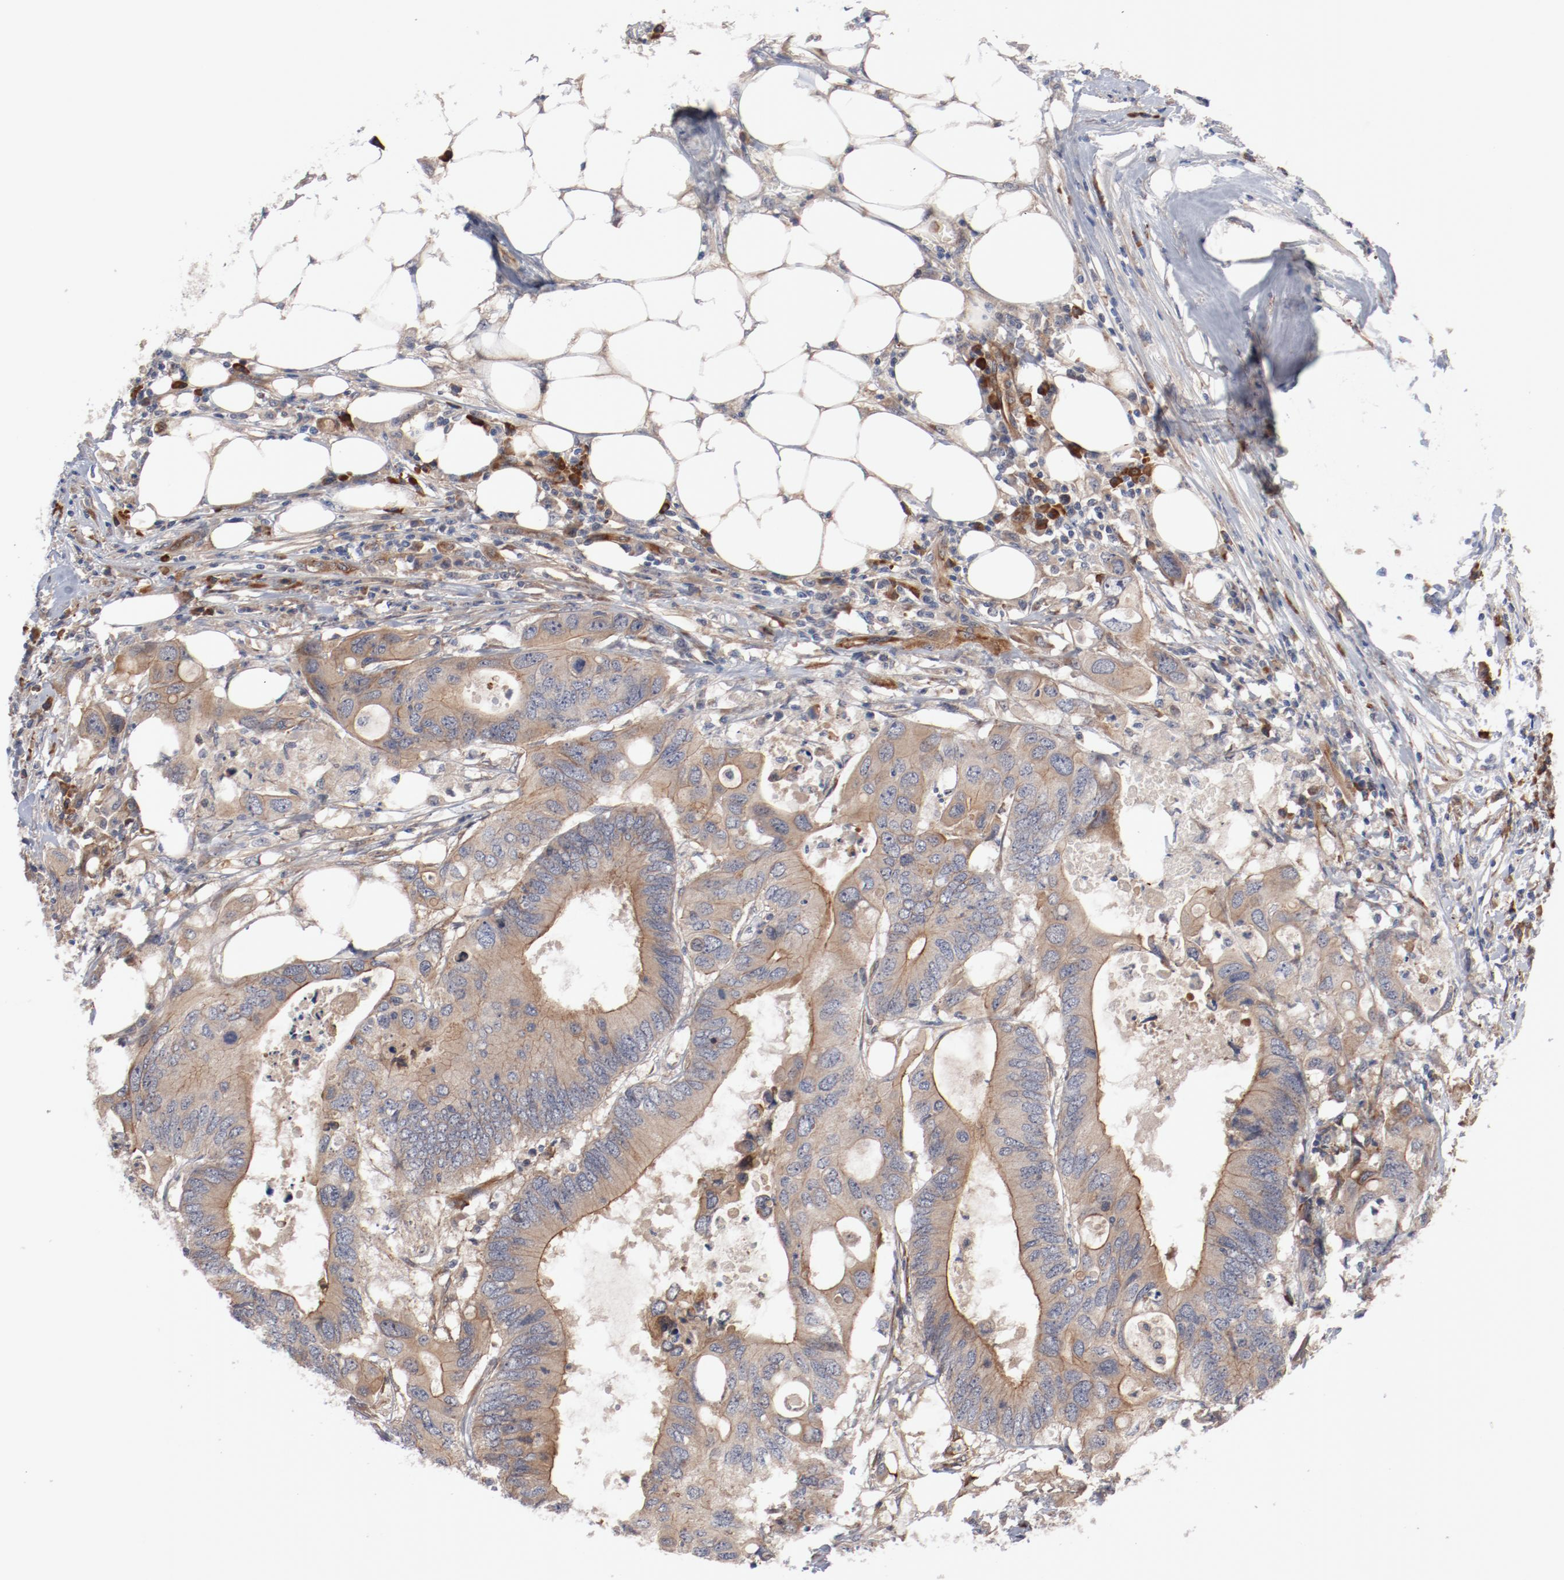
{"staining": {"intensity": "moderate", "quantity": ">75%", "location": "cytoplasmic/membranous"}, "tissue": "colorectal cancer", "cell_type": "Tumor cells", "image_type": "cancer", "snomed": [{"axis": "morphology", "description": "Adenocarcinoma, NOS"}, {"axis": "topography", "description": "Colon"}], "caption": "Tumor cells reveal moderate cytoplasmic/membranous staining in about >75% of cells in colorectal cancer (adenocarcinoma).", "gene": "PITPNM2", "patient": {"sex": "male", "age": 71}}